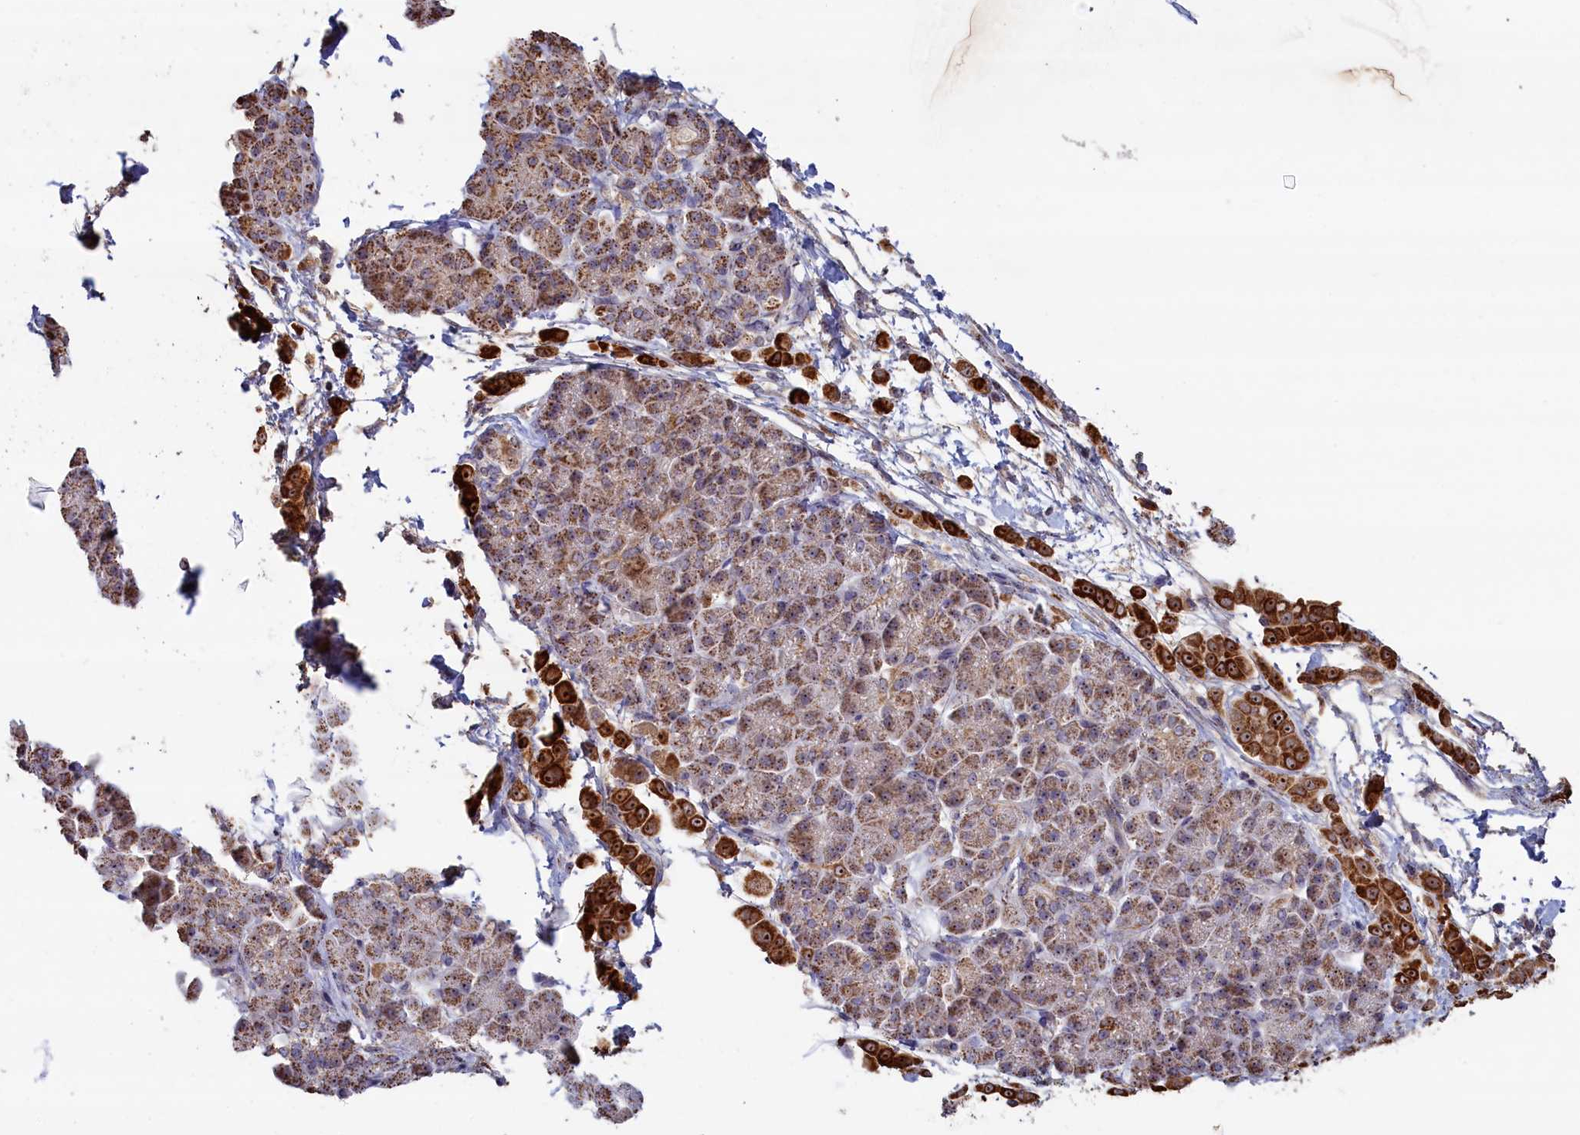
{"staining": {"intensity": "strong", "quantity": ">75%", "location": "cytoplasmic/membranous,nuclear"}, "tissue": "pancreatic cancer", "cell_type": "Tumor cells", "image_type": "cancer", "snomed": [{"axis": "morphology", "description": "Normal tissue, NOS"}, {"axis": "morphology", "description": "Adenocarcinoma, NOS"}, {"axis": "topography", "description": "Pancreas"}], "caption": "Protein expression analysis of pancreatic cancer reveals strong cytoplasmic/membranous and nuclear positivity in about >75% of tumor cells.", "gene": "ZNF816", "patient": {"sex": "female", "age": 64}}